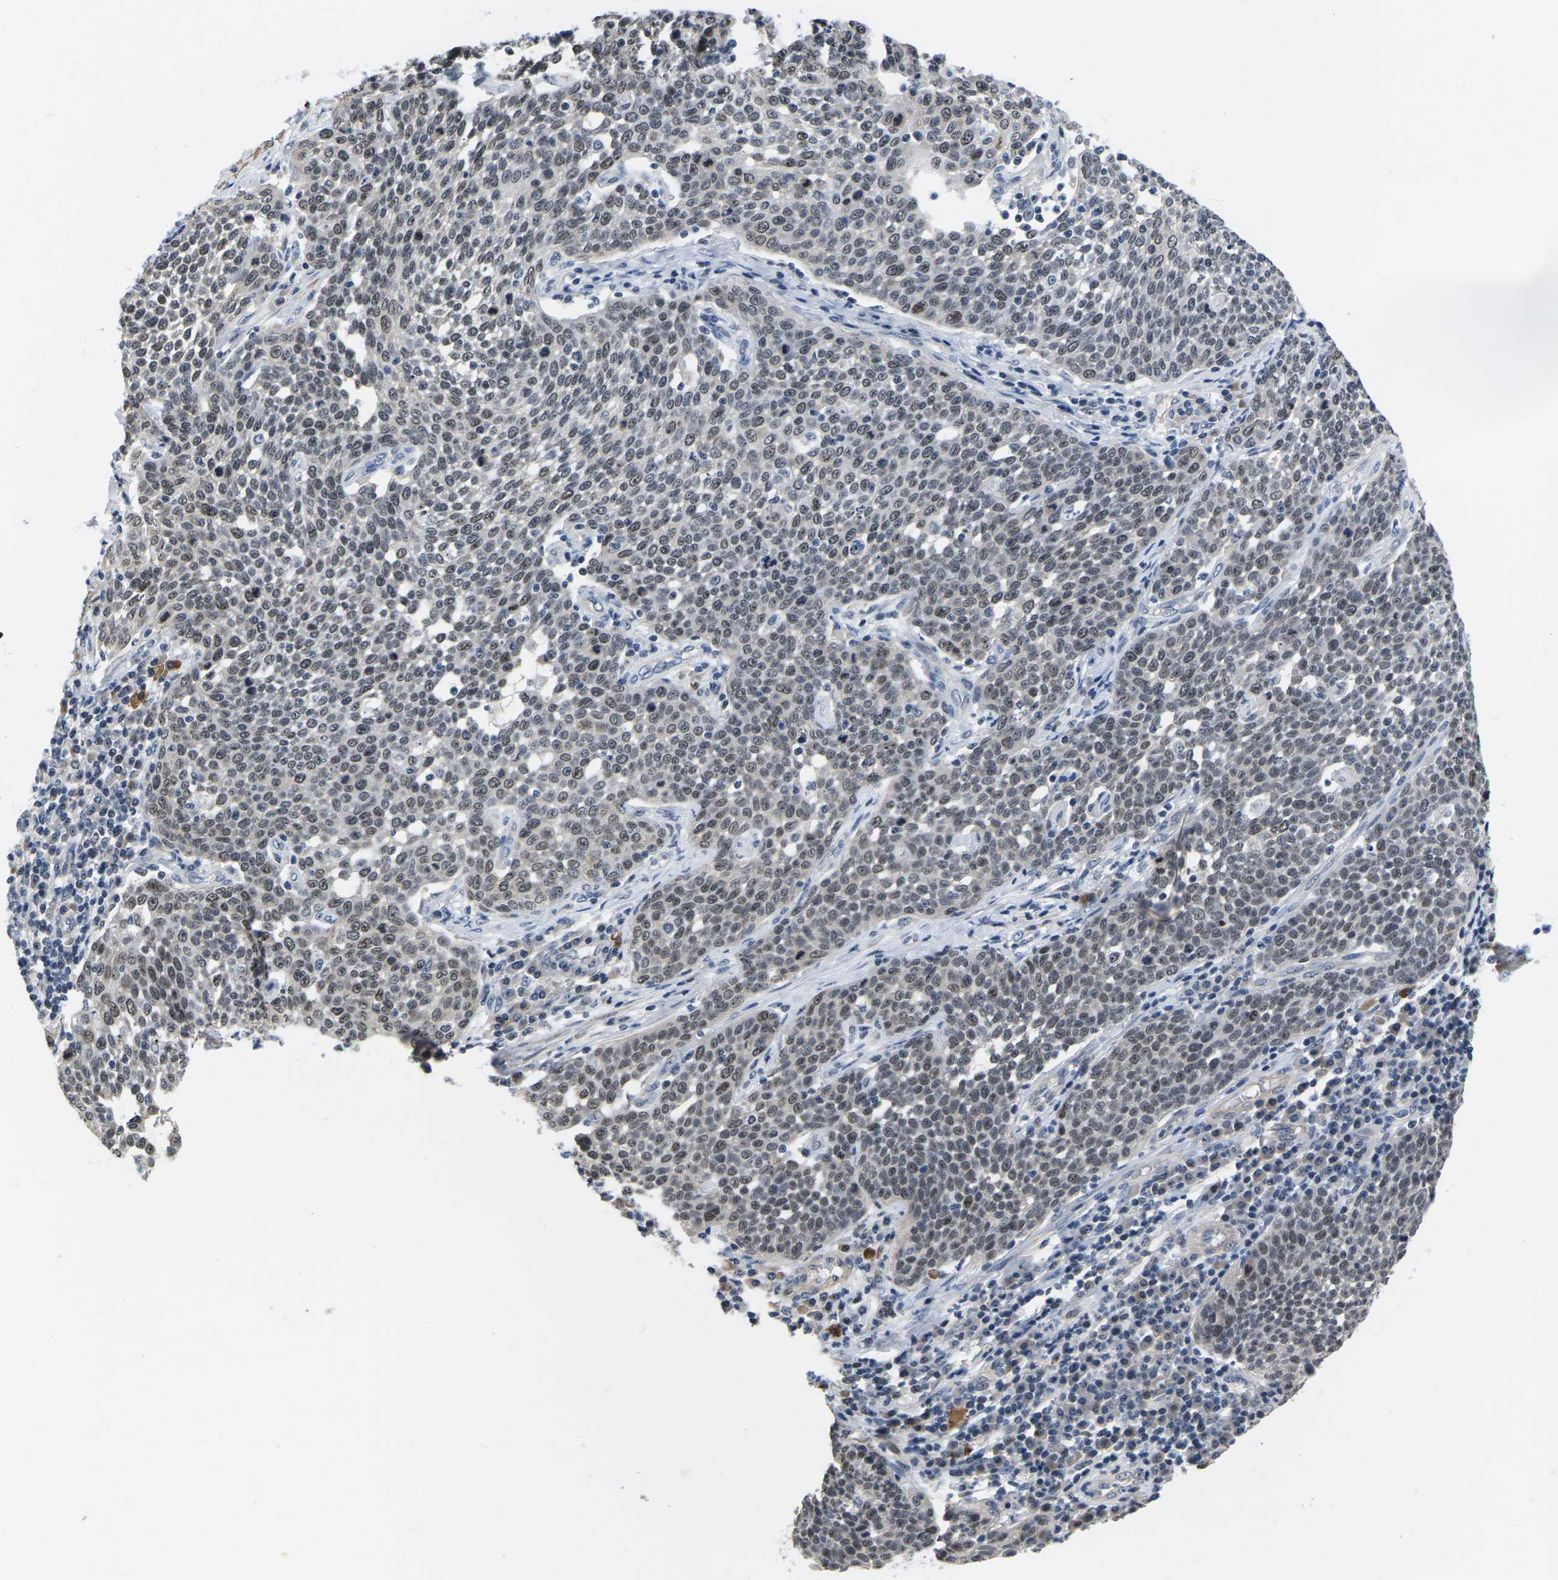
{"staining": {"intensity": "weak", "quantity": "25%-75%", "location": "nuclear"}, "tissue": "cervical cancer", "cell_type": "Tumor cells", "image_type": "cancer", "snomed": [{"axis": "morphology", "description": "Squamous cell carcinoma, NOS"}, {"axis": "topography", "description": "Cervix"}], "caption": "Cervical squamous cell carcinoma stained for a protein reveals weak nuclear positivity in tumor cells.", "gene": "ST6GAL2", "patient": {"sex": "female", "age": 34}}